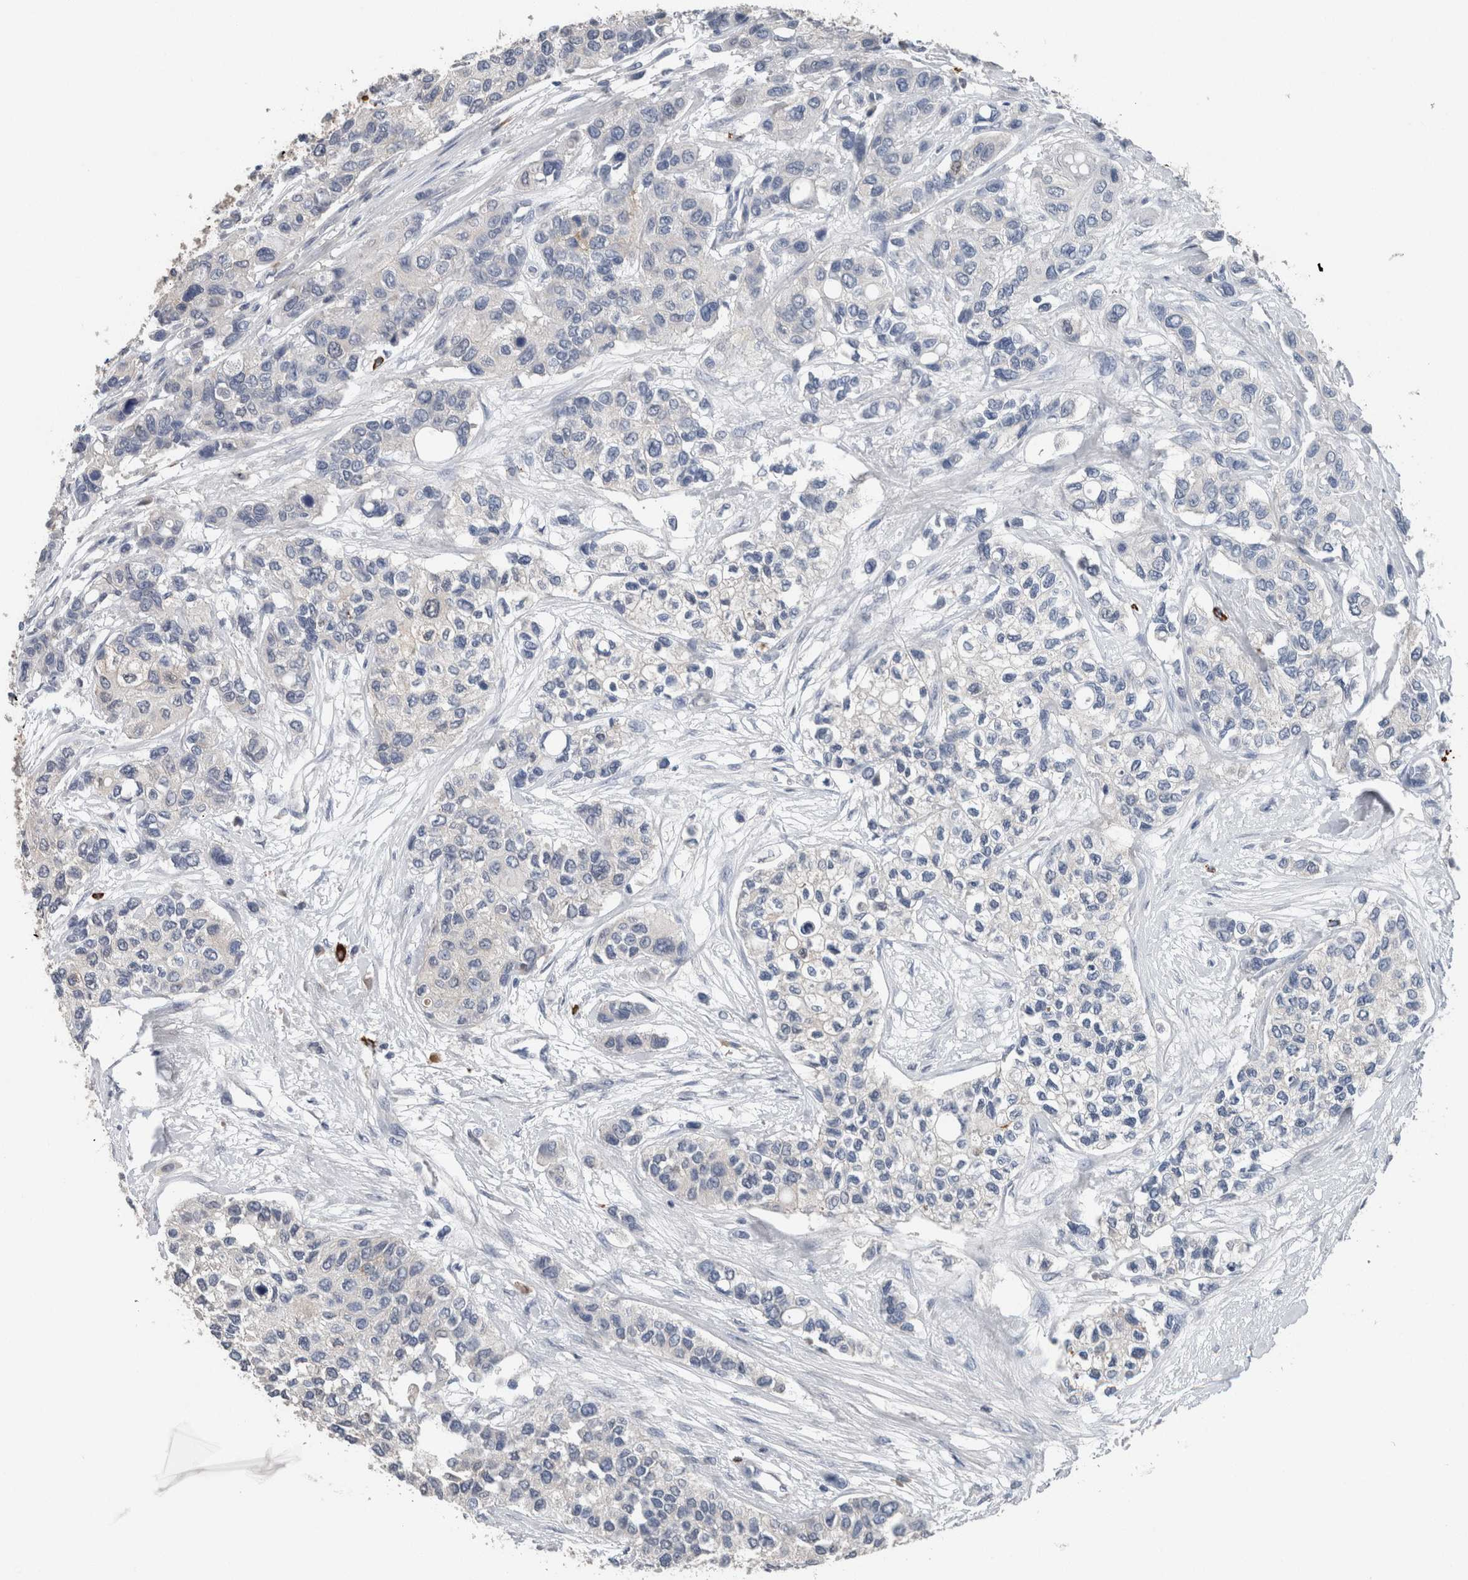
{"staining": {"intensity": "negative", "quantity": "none", "location": "none"}, "tissue": "urothelial cancer", "cell_type": "Tumor cells", "image_type": "cancer", "snomed": [{"axis": "morphology", "description": "Urothelial carcinoma, High grade"}, {"axis": "topography", "description": "Urinary bladder"}], "caption": "DAB (3,3'-diaminobenzidine) immunohistochemical staining of high-grade urothelial carcinoma shows no significant expression in tumor cells.", "gene": "CRNN", "patient": {"sex": "female", "age": 56}}